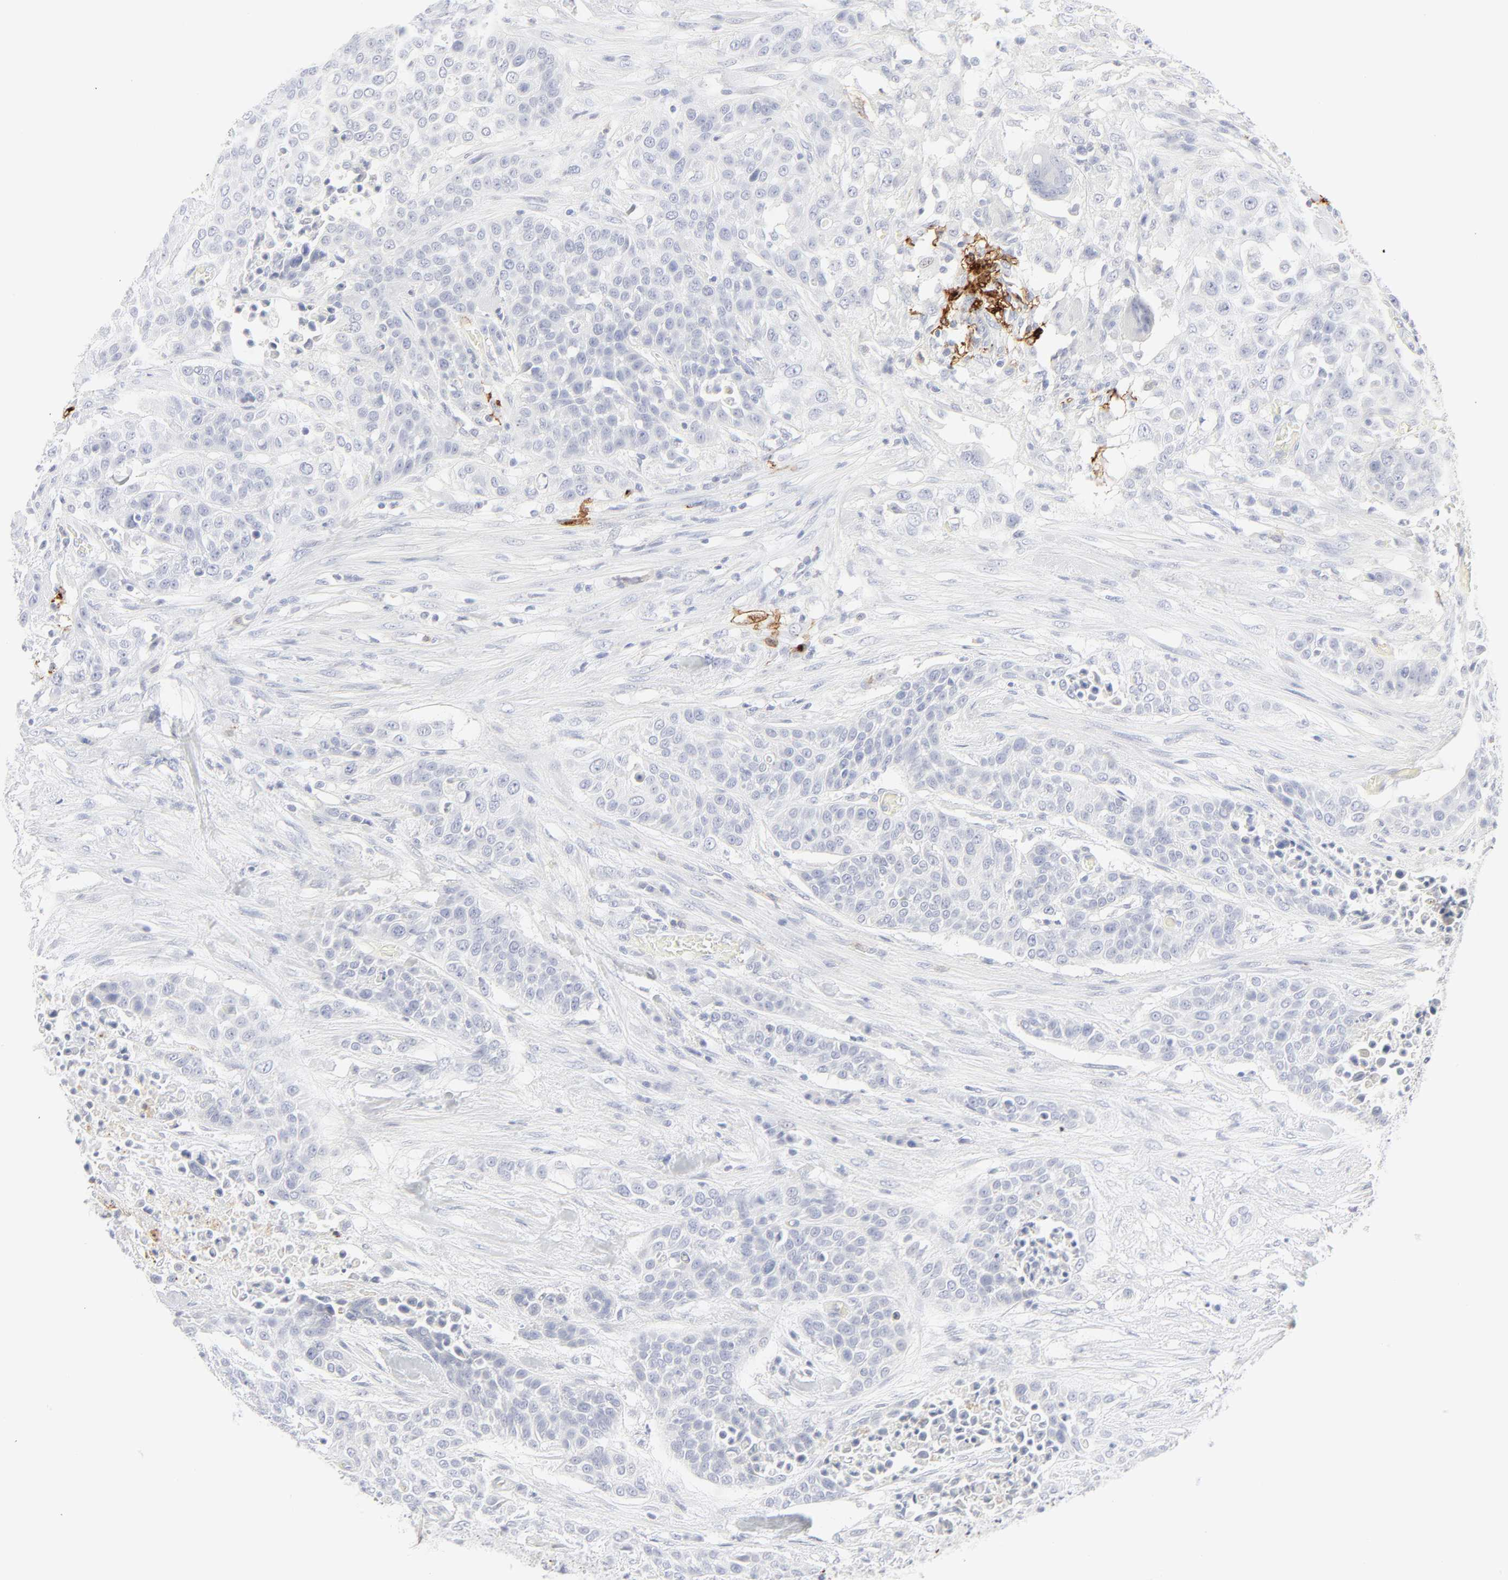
{"staining": {"intensity": "negative", "quantity": "none", "location": "none"}, "tissue": "urothelial cancer", "cell_type": "Tumor cells", "image_type": "cancer", "snomed": [{"axis": "morphology", "description": "Urothelial carcinoma, High grade"}, {"axis": "topography", "description": "Urinary bladder"}], "caption": "This is an immunohistochemistry (IHC) histopathology image of urothelial carcinoma (high-grade). There is no expression in tumor cells.", "gene": "CCR7", "patient": {"sex": "male", "age": 74}}